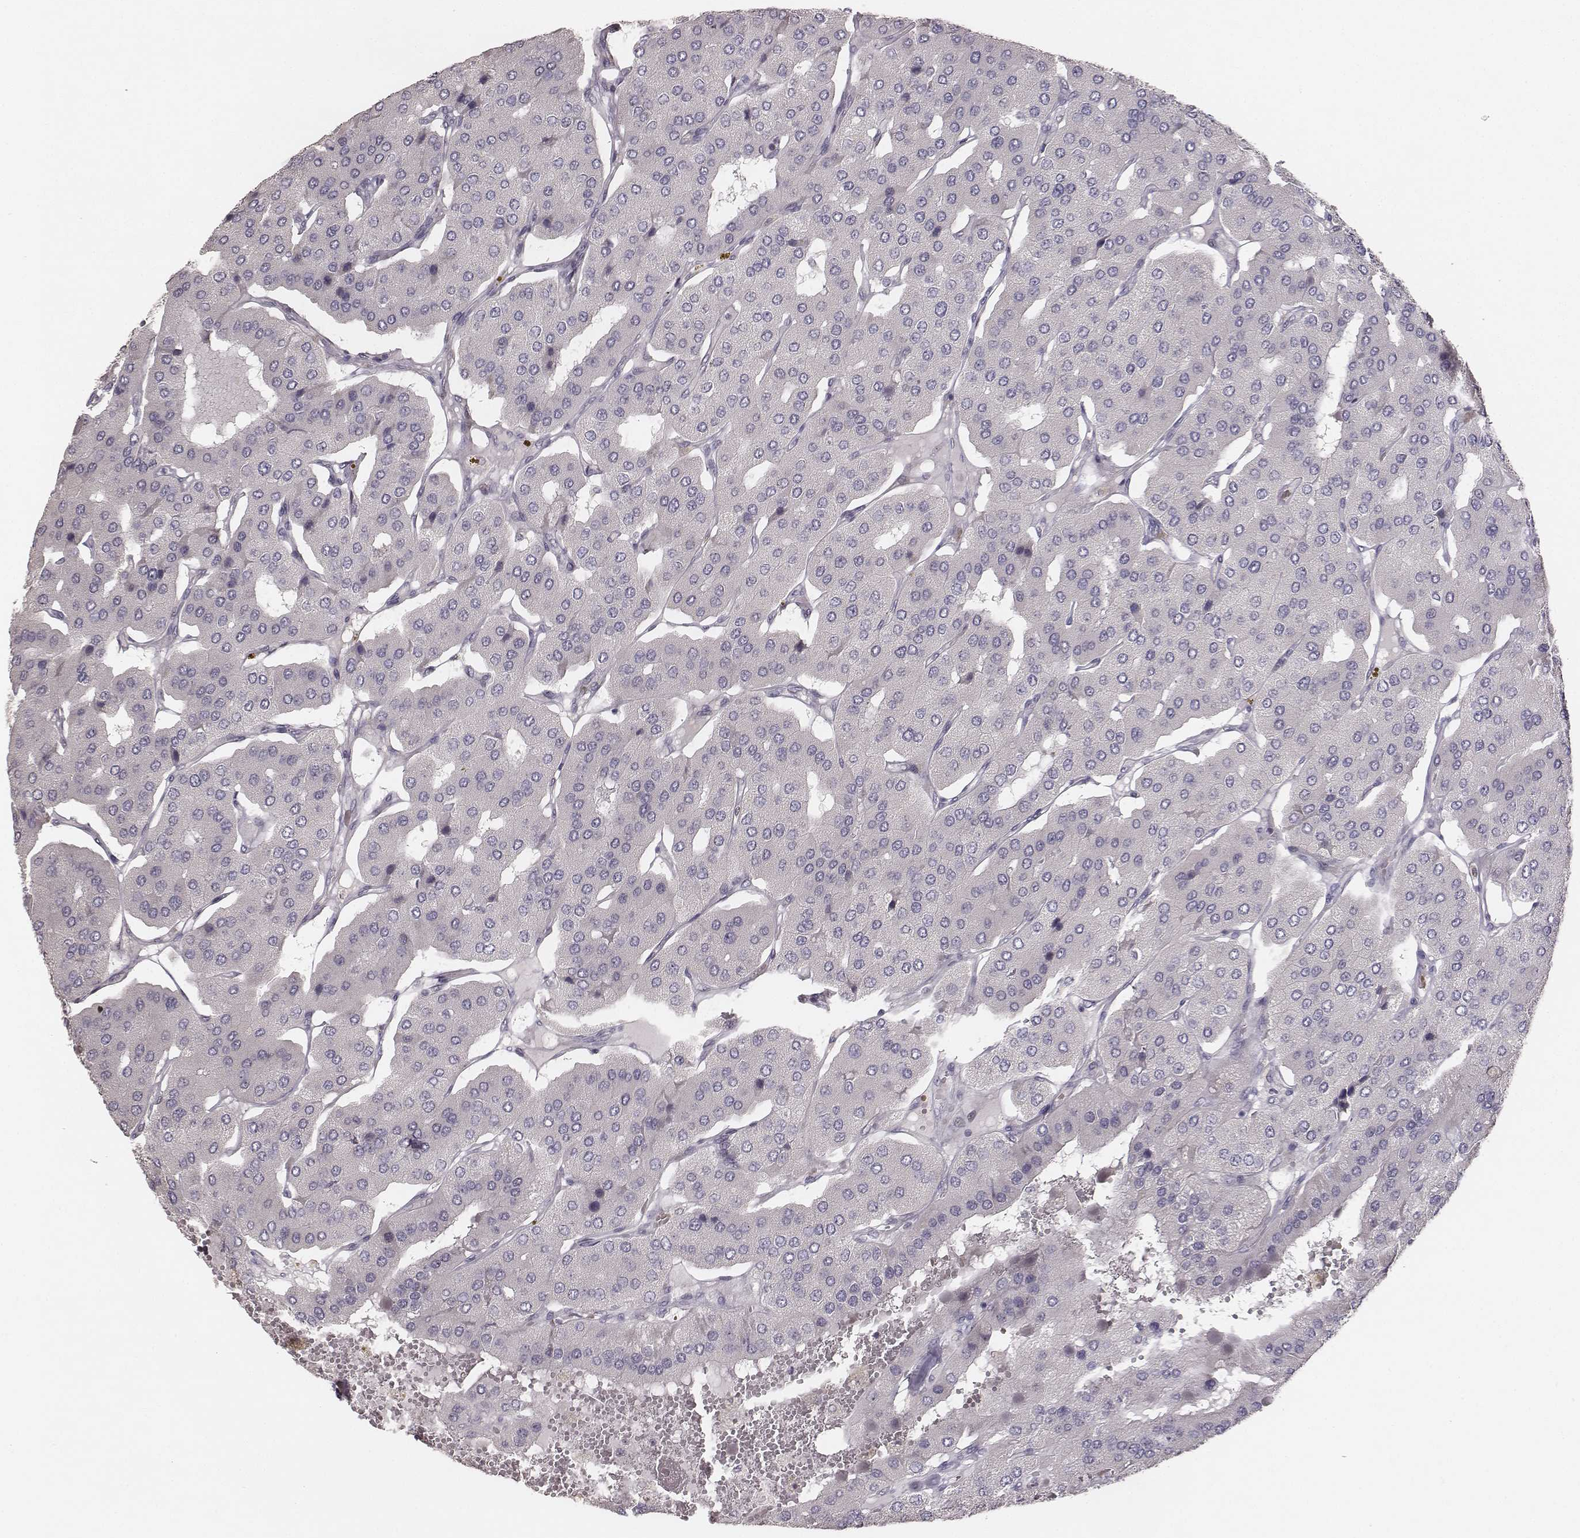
{"staining": {"intensity": "negative", "quantity": "none", "location": "none"}, "tissue": "parathyroid gland", "cell_type": "Glandular cells", "image_type": "normal", "snomed": [{"axis": "morphology", "description": "Normal tissue, NOS"}, {"axis": "morphology", "description": "Adenoma, NOS"}, {"axis": "topography", "description": "Parathyroid gland"}], "caption": "This is an IHC photomicrograph of benign parathyroid gland. There is no expression in glandular cells.", "gene": "NIFK", "patient": {"sex": "female", "age": 86}}